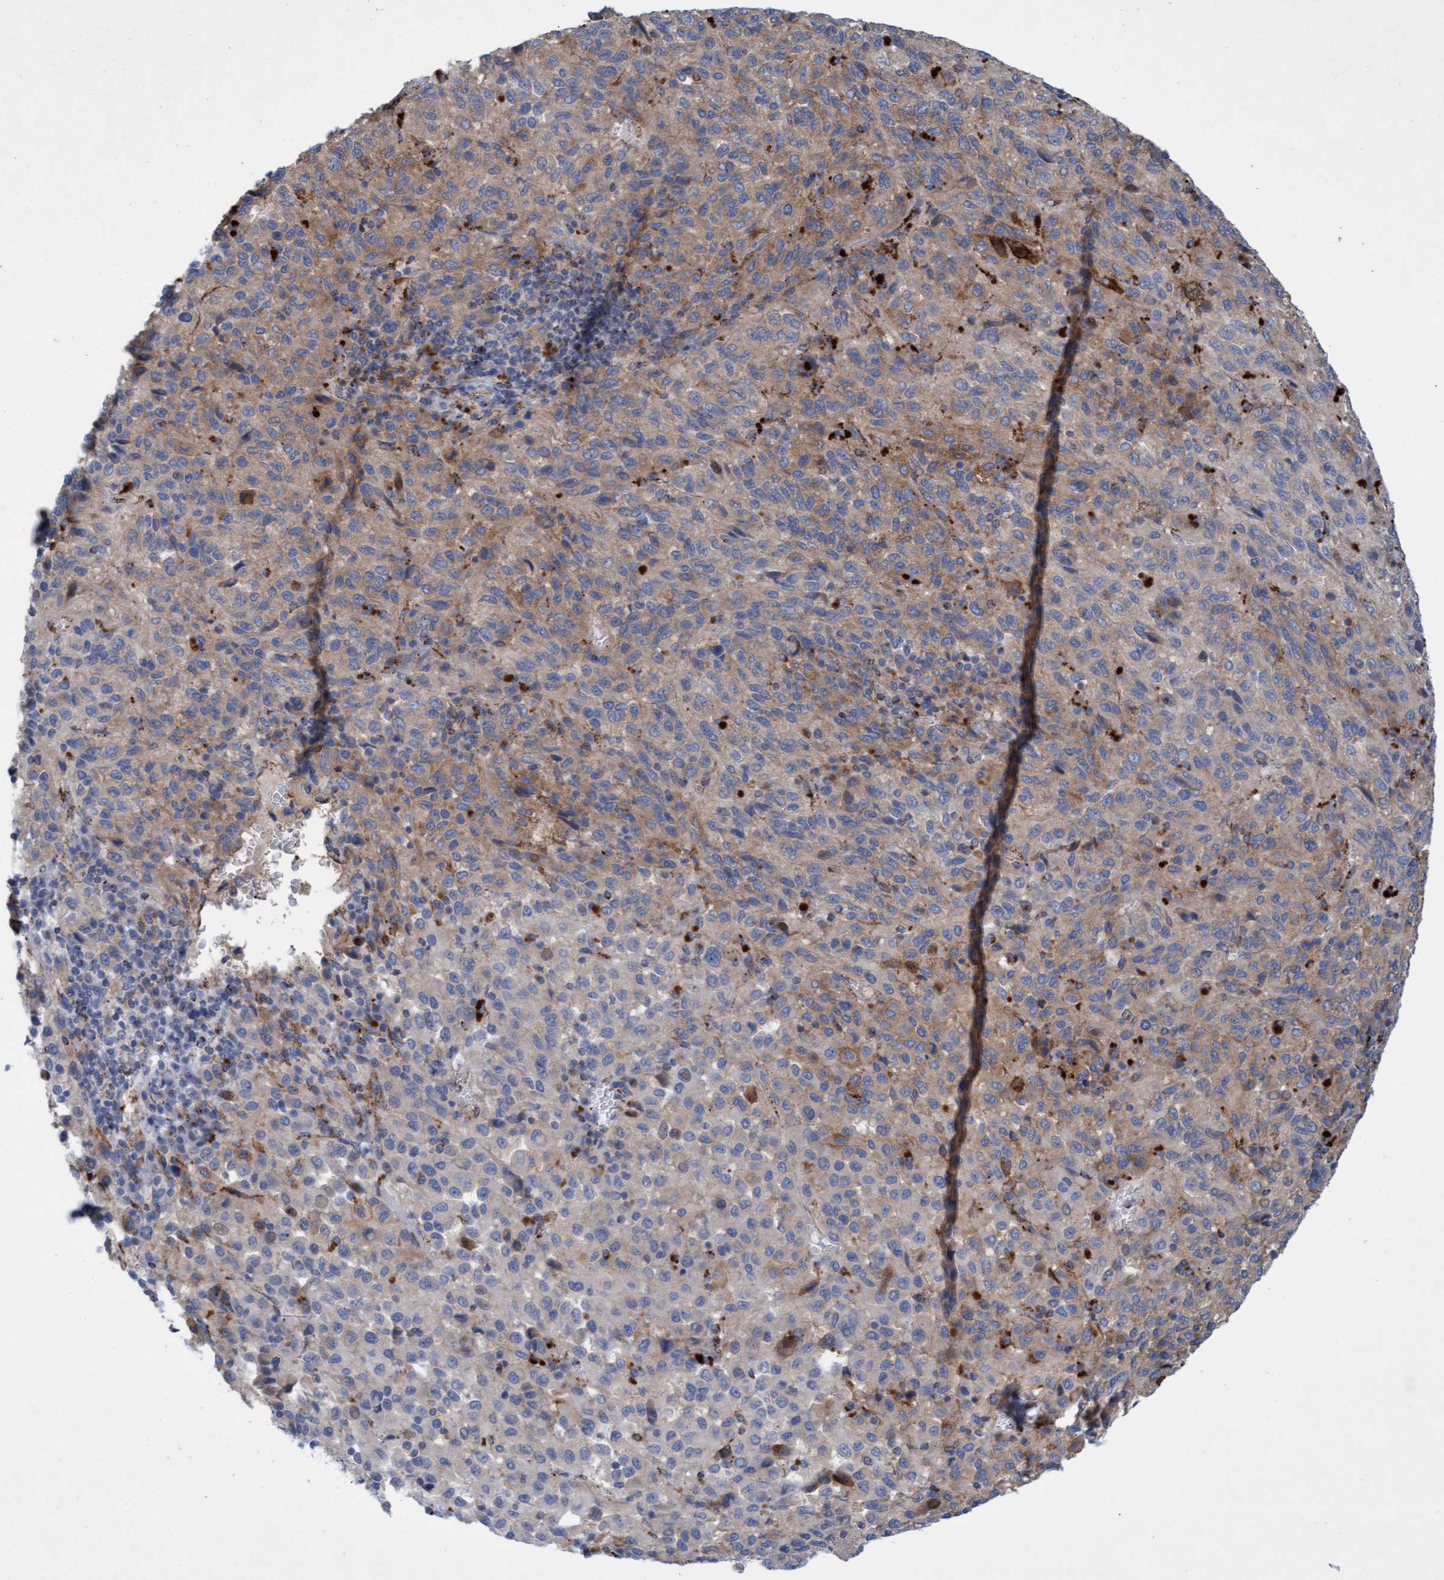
{"staining": {"intensity": "moderate", "quantity": "25%-75%", "location": "cytoplasmic/membranous"}, "tissue": "melanoma", "cell_type": "Tumor cells", "image_type": "cancer", "snomed": [{"axis": "morphology", "description": "Malignant melanoma, Metastatic site"}, {"axis": "topography", "description": "Lung"}], "caption": "Moderate cytoplasmic/membranous expression for a protein is appreciated in about 25%-75% of tumor cells of malignant melanoma (metastatic site) using IHC.", "gene": "SGSH", "patient": {"sex": "male", "age": 64}}